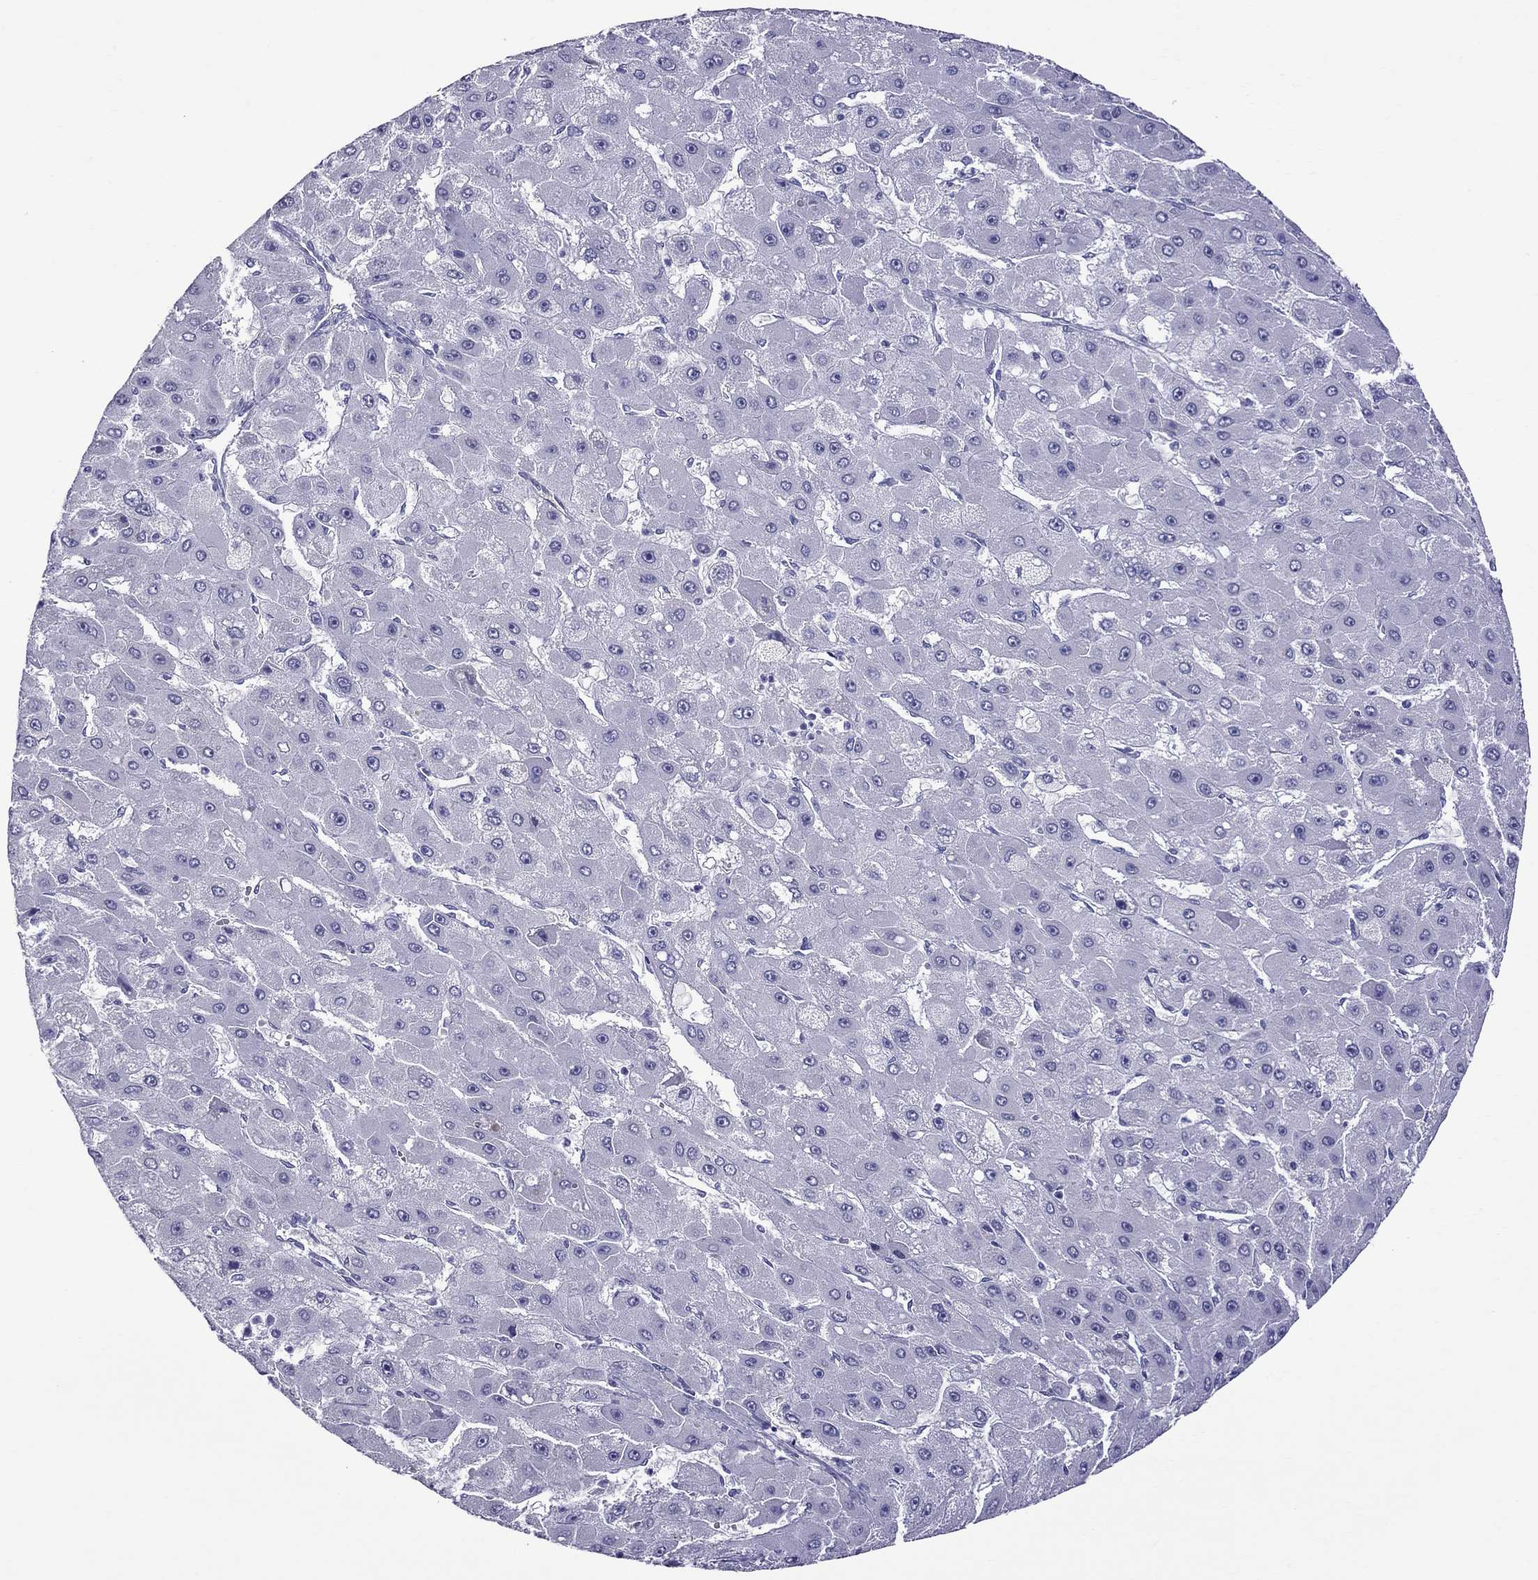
{"staining": {"intensity": "negative", "quantity": "none", "location": "none"}, "tissue": "liver cancer", "cell_type": "Tumor cells", "image_type": "cancer", "snomed": [{"axis": "morphology", "description": "Carcinoma, Hepatocellular, NOS"}, {"axis": "topography", "description": "Liver"}], "caption": "Immunohistochemical staining of liver cancer exhibits no significant positivity in tumor cells.", "gene": "SCART1", "patient": {"sex": "female", "age": 25}}